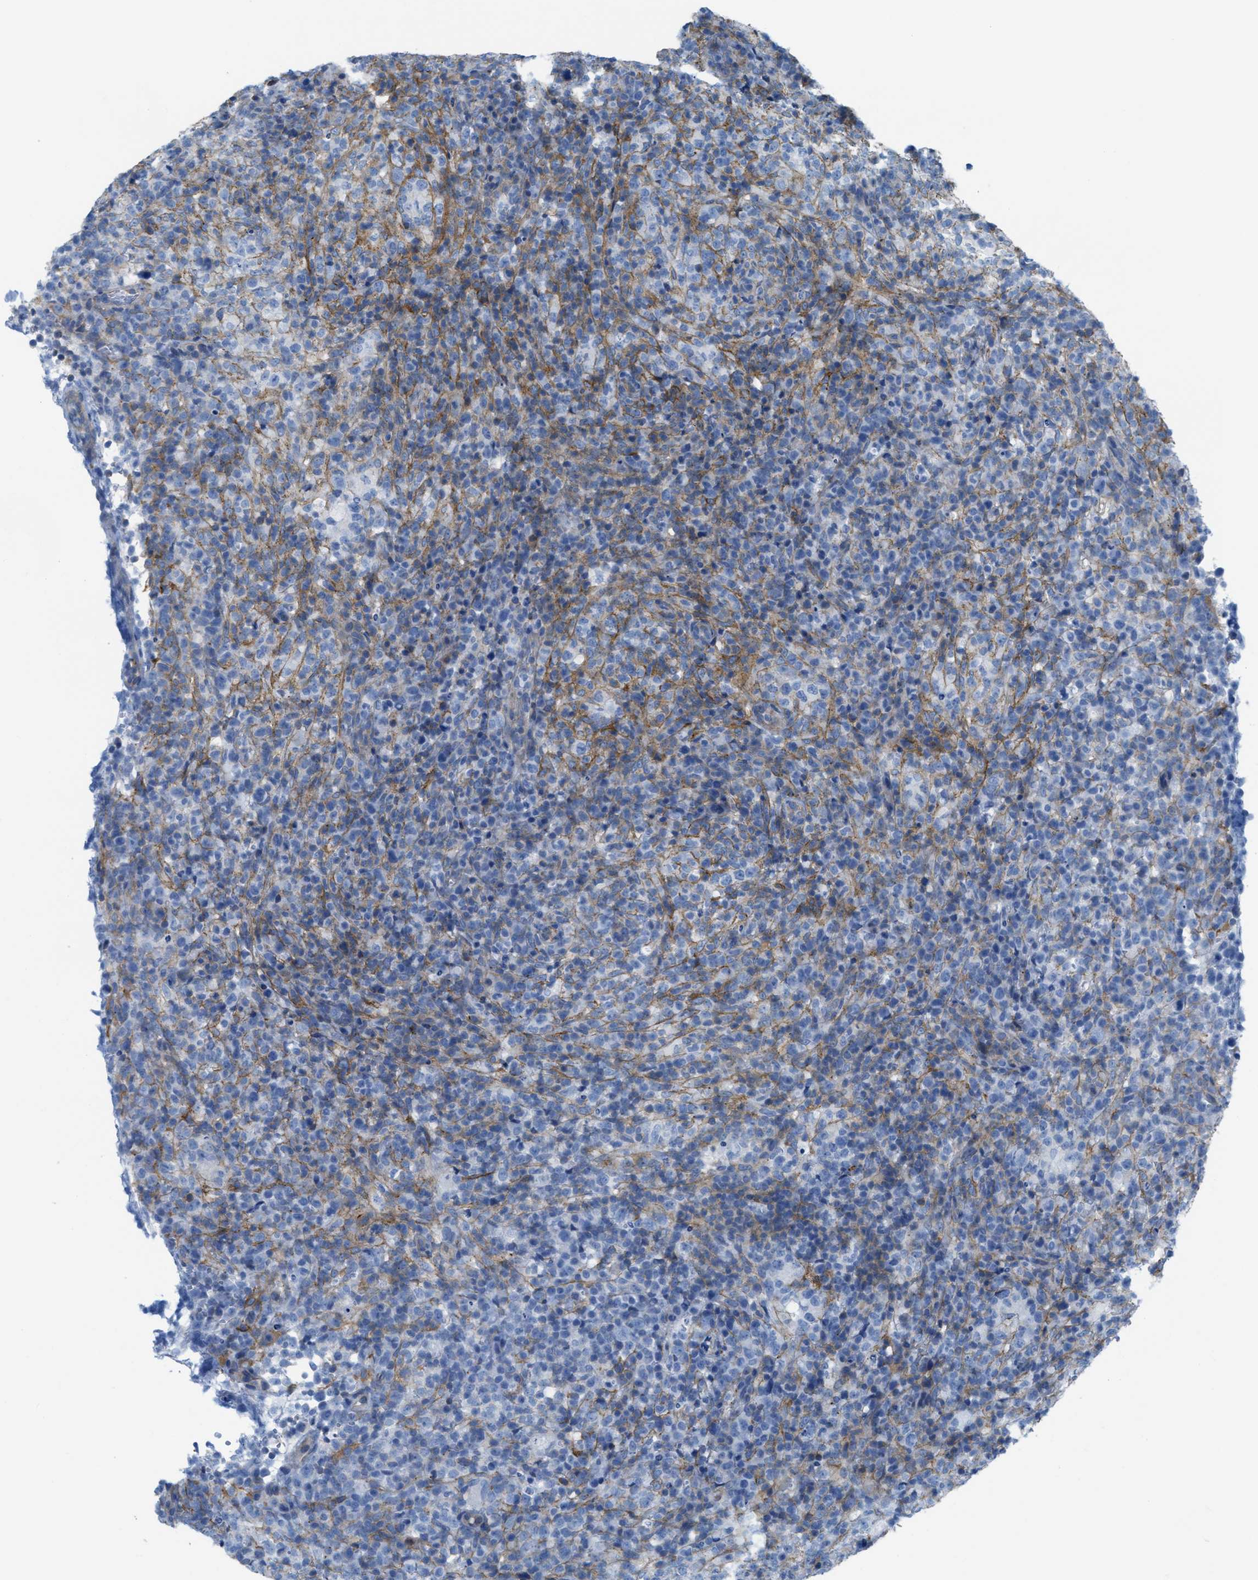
{"staining": {"intensity": "strong", "quantity": "<25%", "location": "cytoplasmic/membranous"}, "tissue": "lymphoma", "cell_type": "Tumor cells", "image_type": "cancer", "snomed": [{"axis": "morphology", "description": "Malignant lymphoma, non-Hodgkin's type, High grade"}, {"axis": "topography", "description": "Lymph node"}], "caption": "The image displays staining of lymphoma, revealing strong cytoplasmic/membranous protein expression (brown color) within tumor cells.", "gene": "ASGR1", "patient": {"sex": "female", "age": 76}}